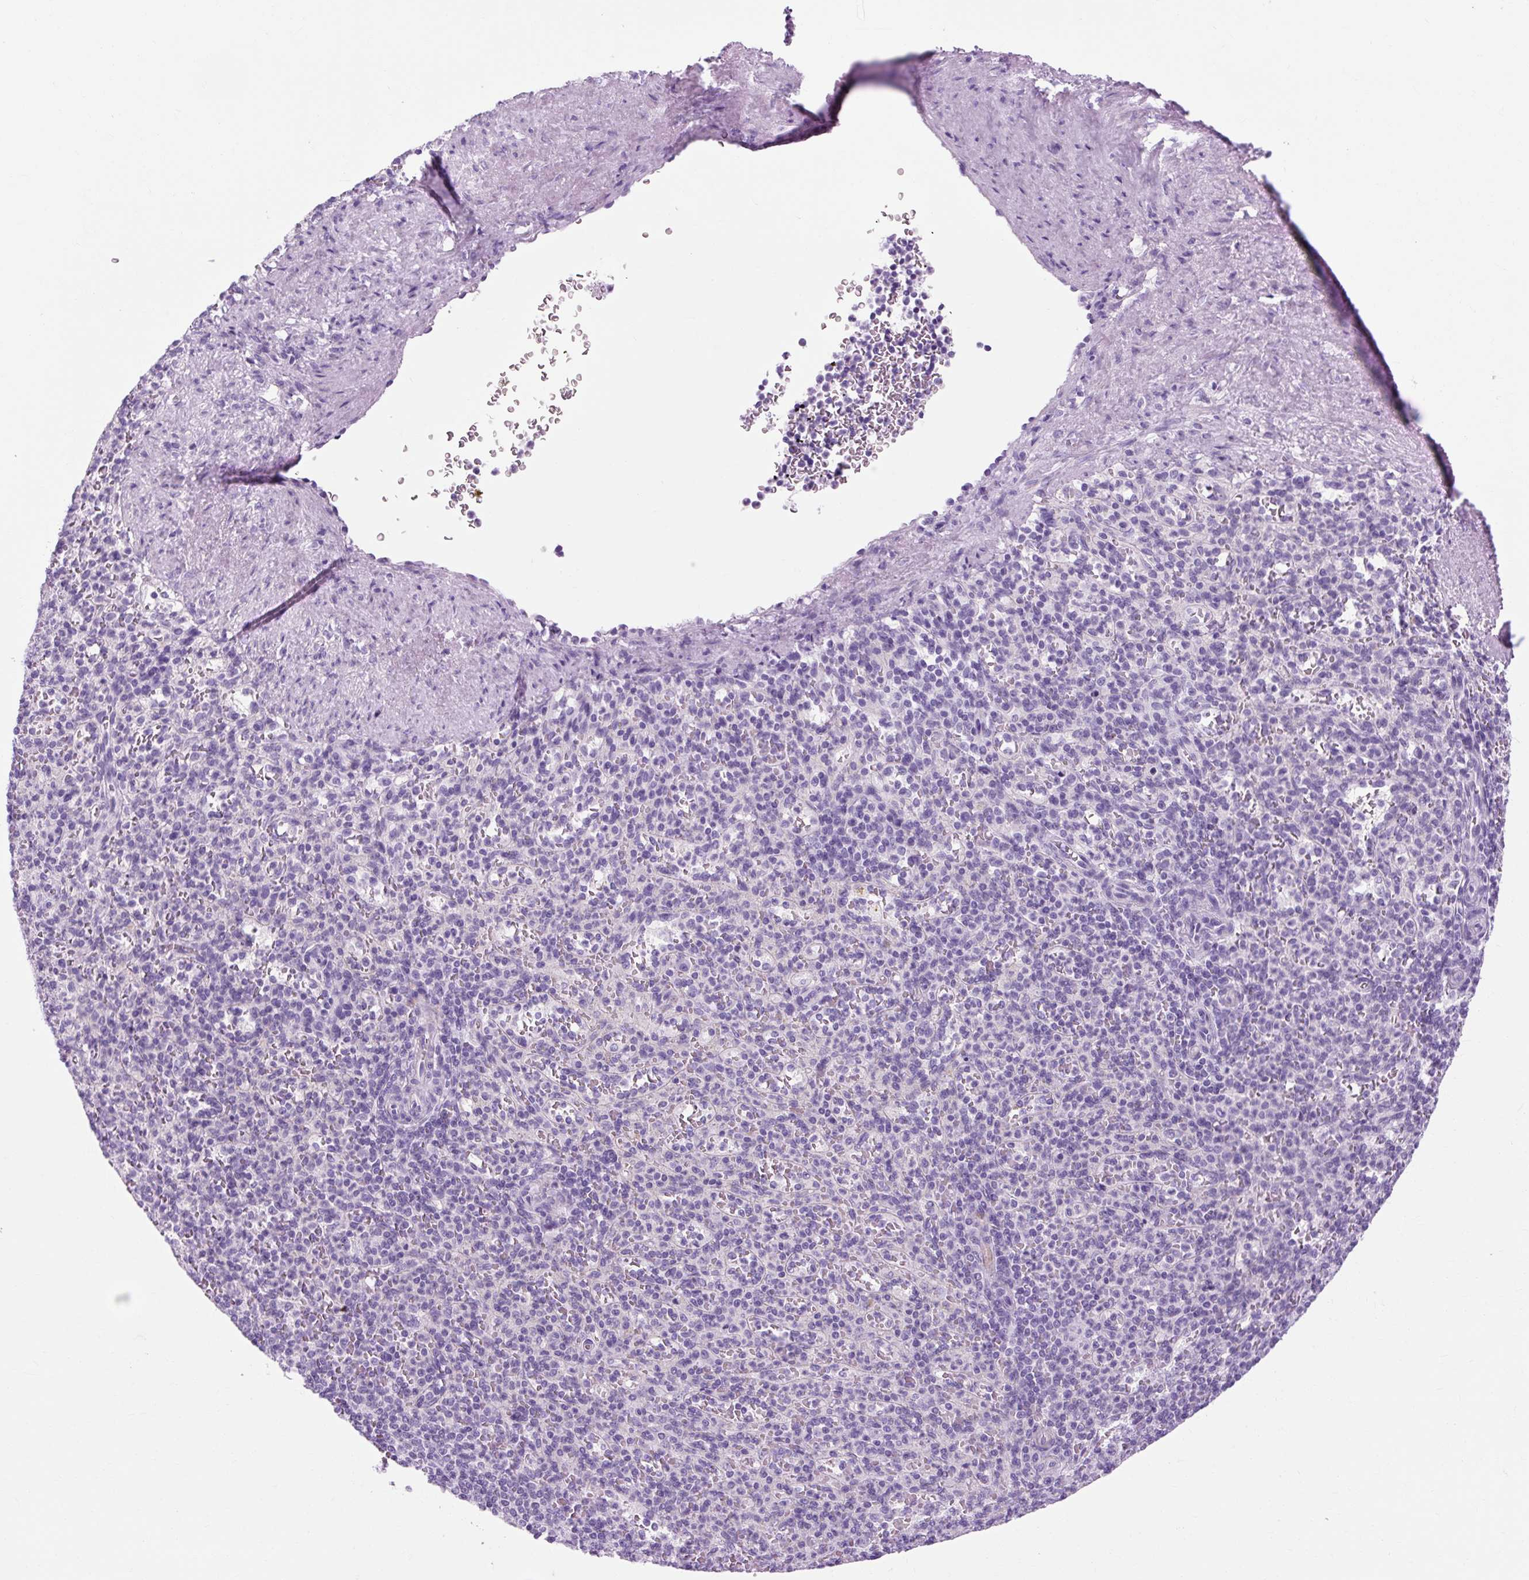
{"staining": {"intensity": "negative", "quantity": "none", "location": "none"}, "tissue": "spleen", "cell_type": "Cells in red pulp", "image_type": "normal", "snomed": [{"axis": "morphology", "description": "Normal tissue, NOS"}, {"axis": "topography", "description": "Spleen"}], "caption": "The image exhibits no significant staining in cells in red pulp of spleen. (IHC, brightfield microscopy, high magnification).", "gene": "OOEP", "patient": {"sex": "female", "age": 74}}